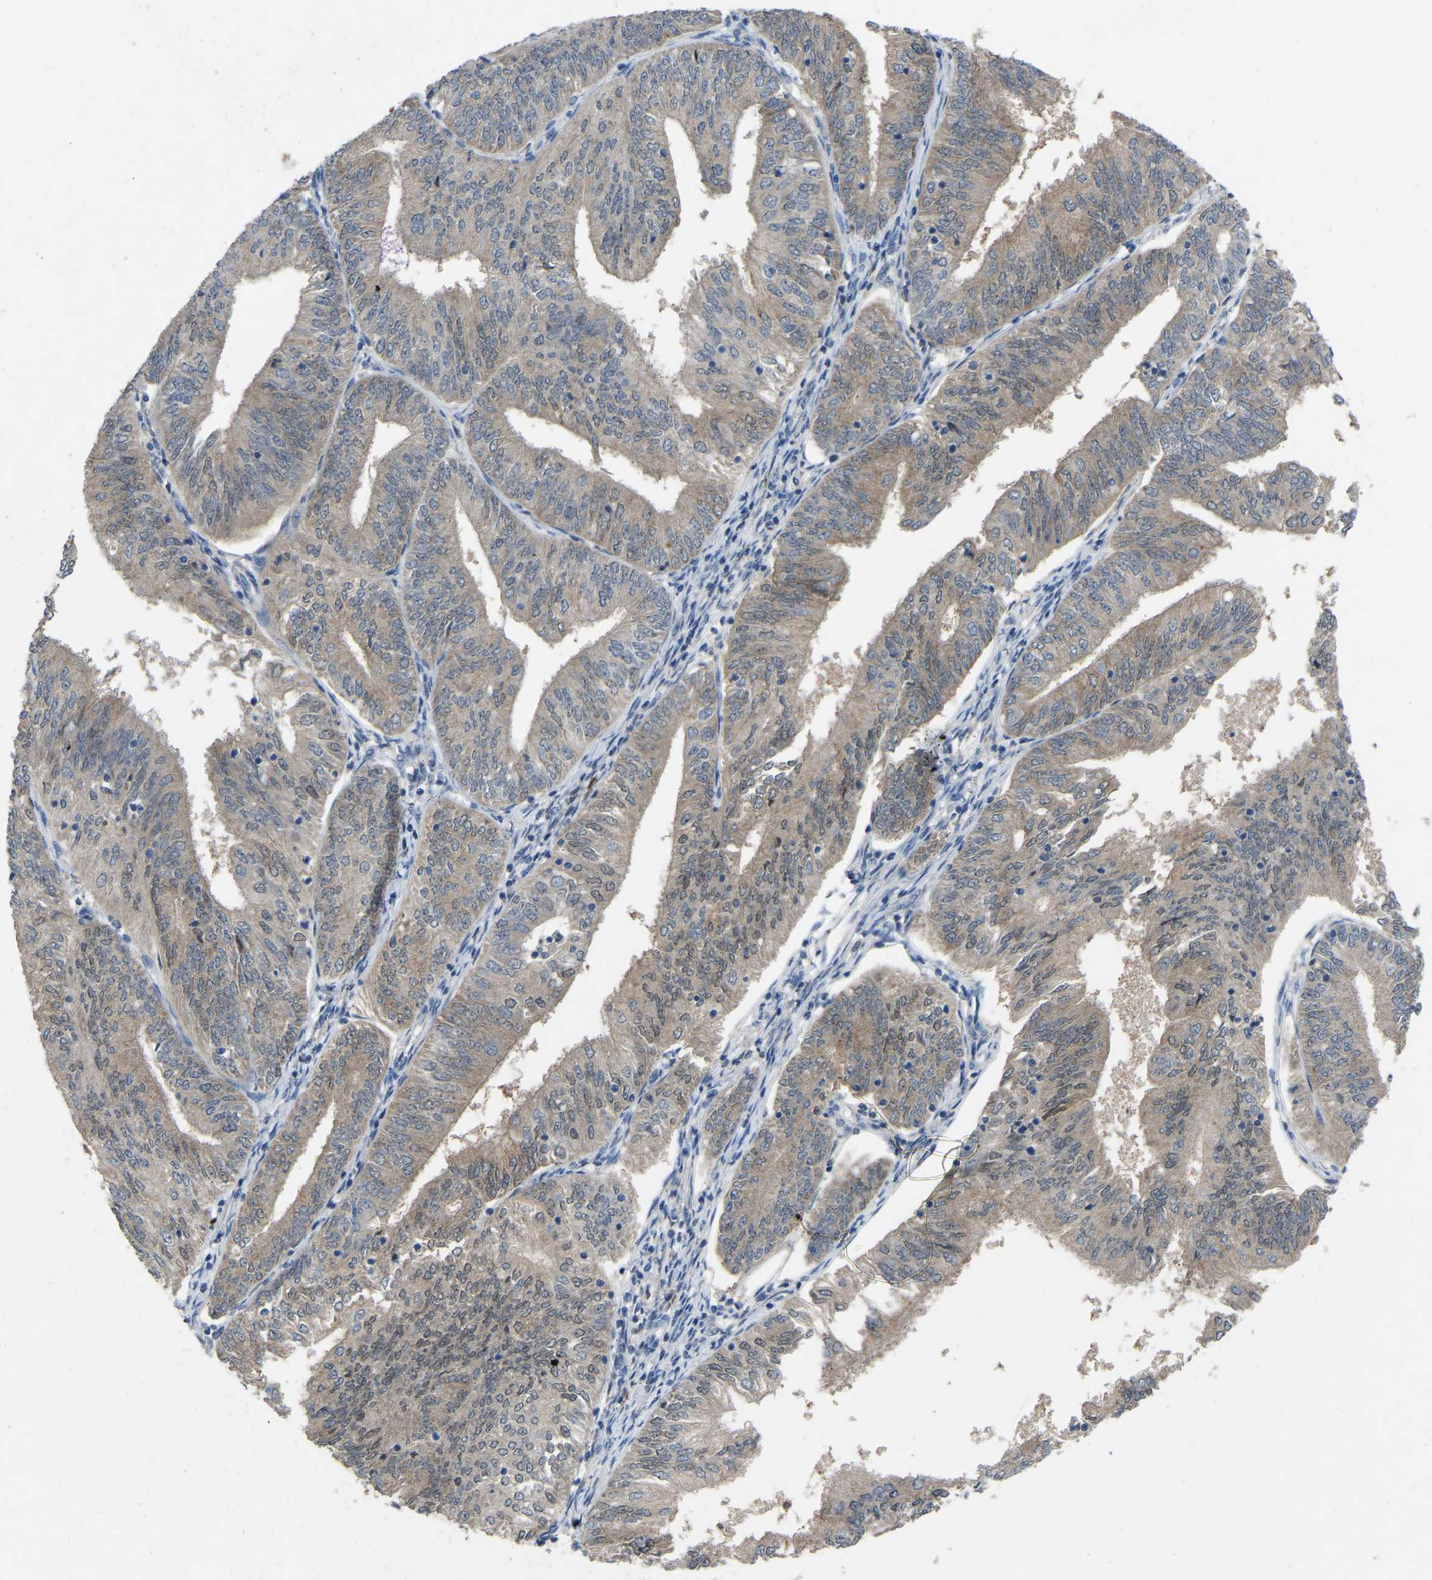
{"staining": {"intensity": "weak", "quantity": ">75%", "location": "cytoplasmic/membranous"}, "tissue": "endometrial cancer", "cell_type": "Tumor cells", "image_type": "cancer", "snomed": [{"axis": "morphology", "description": "Adenocarcinoma, NOS"}, {"axis": "topography", "description": "Endometrium"}], "caption": "Protein expression analysis of human adenocarcinoma (endometrial) reveals weak cytoplasmic/membranous expression in approximately >75% of tumor cells. (brown staining indicates protein expression, while blue staining denotes nuclei).", "gene": "FHIT", "patient": {"sex": "female", "age": 58}}